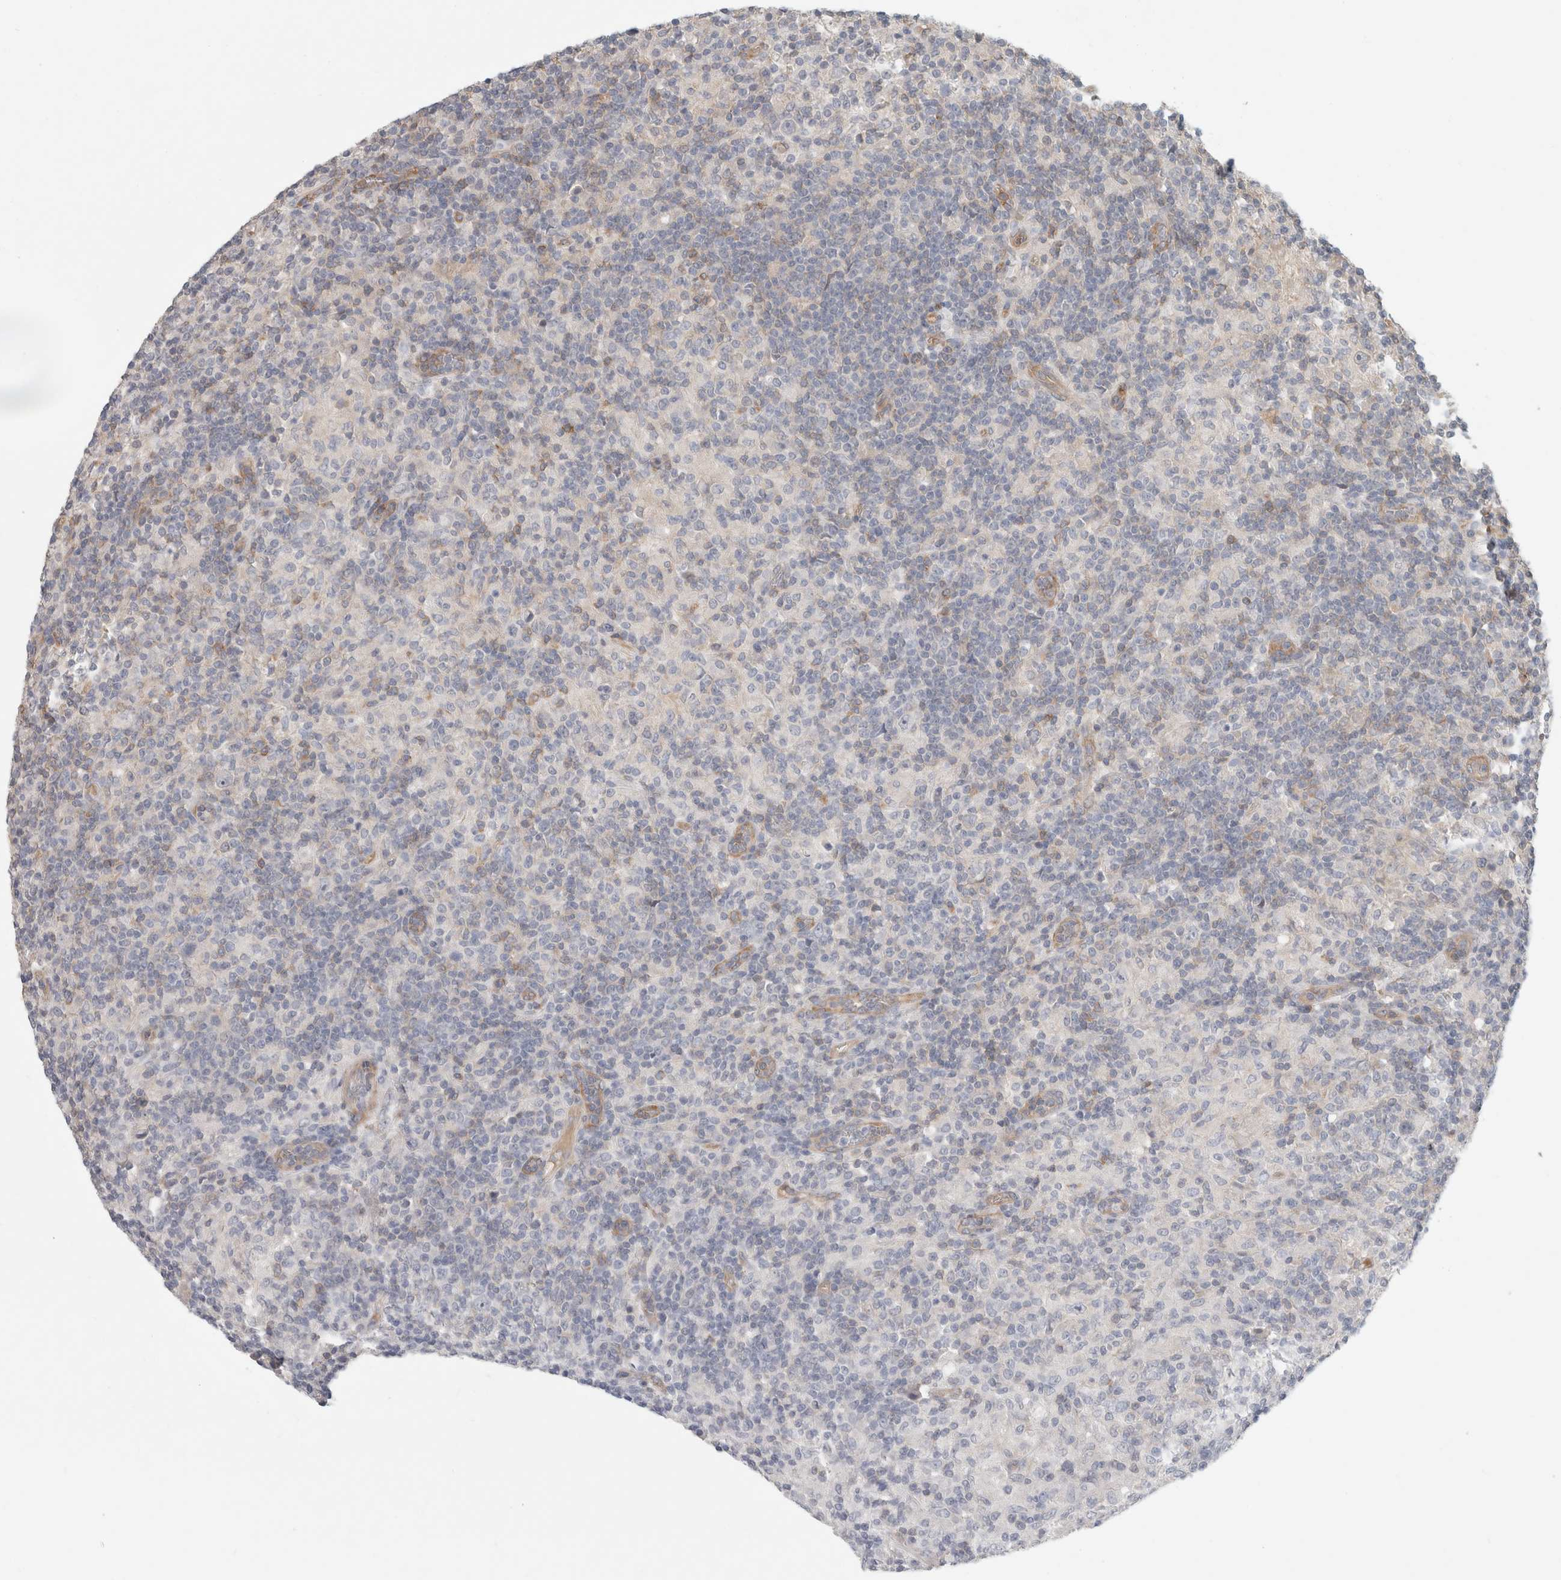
{"staining": {"intensity": "negative", "quantity": "none", "location": "none"}, "tissue": "lymphoma", "cell_type": "Tumor cells", "image_type": "cancer", "snomed": [{"axis": "morphology", "description": "Hodgkin's disease, NOS"}, {"axis": "topography", "description": "Lymph node"}], "caption": "This is an immunohistochemistry (IHC) histopathology image of human Hodgkin's disease. There is no staining in tumor cells.", "gene": "RASAL2", "patient": {"sex": "male", "age": 70}}